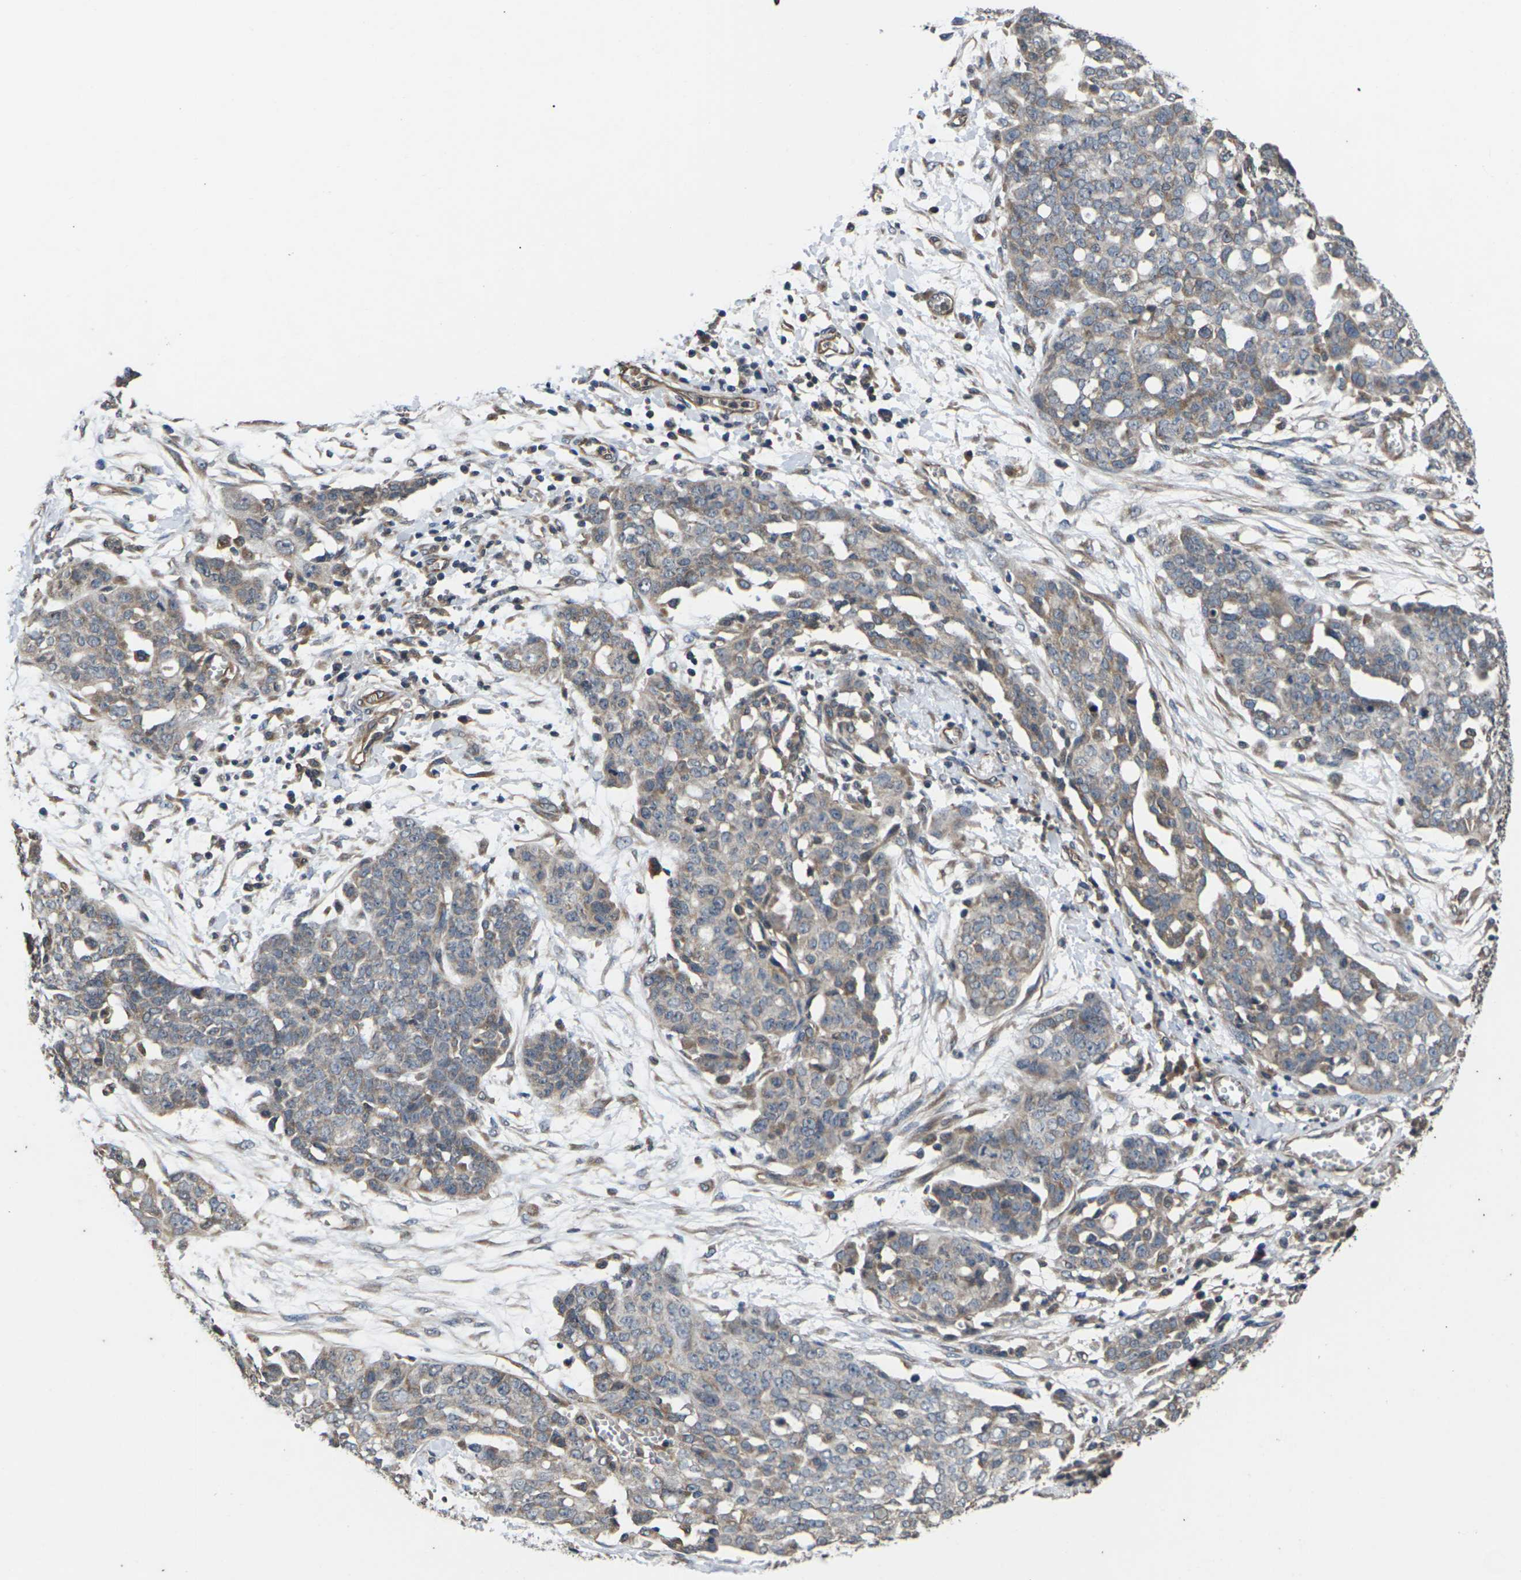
{"staining": {"intensity": "weak", "quantity": ">75%", "location": "cytoplasmic/membranous"}, "tissue": "ovarian cancer", "cell_type": "Tumor cells", "image_type": "cancer", "snomed": [{"axis": "morphology", "description": "Cystadenocarcinoma, serous, NOS"}, {"axis": "topography", "description": "Soft tissue"}, {"axis": "topography", "description": "Ovary"}], "caption": "Protein expression analysis of ovarian cancer (serous cystadenocarcinoma) displays weak cytoplasmic/membranous staining in about >75% of tumor cells. (Stains: DAB in brown, nuclei in blue, Microscopy: brightfield microscopy at high magnification).", "gene": "DKK2", "patient": {"sex": "female", "age": 57}}